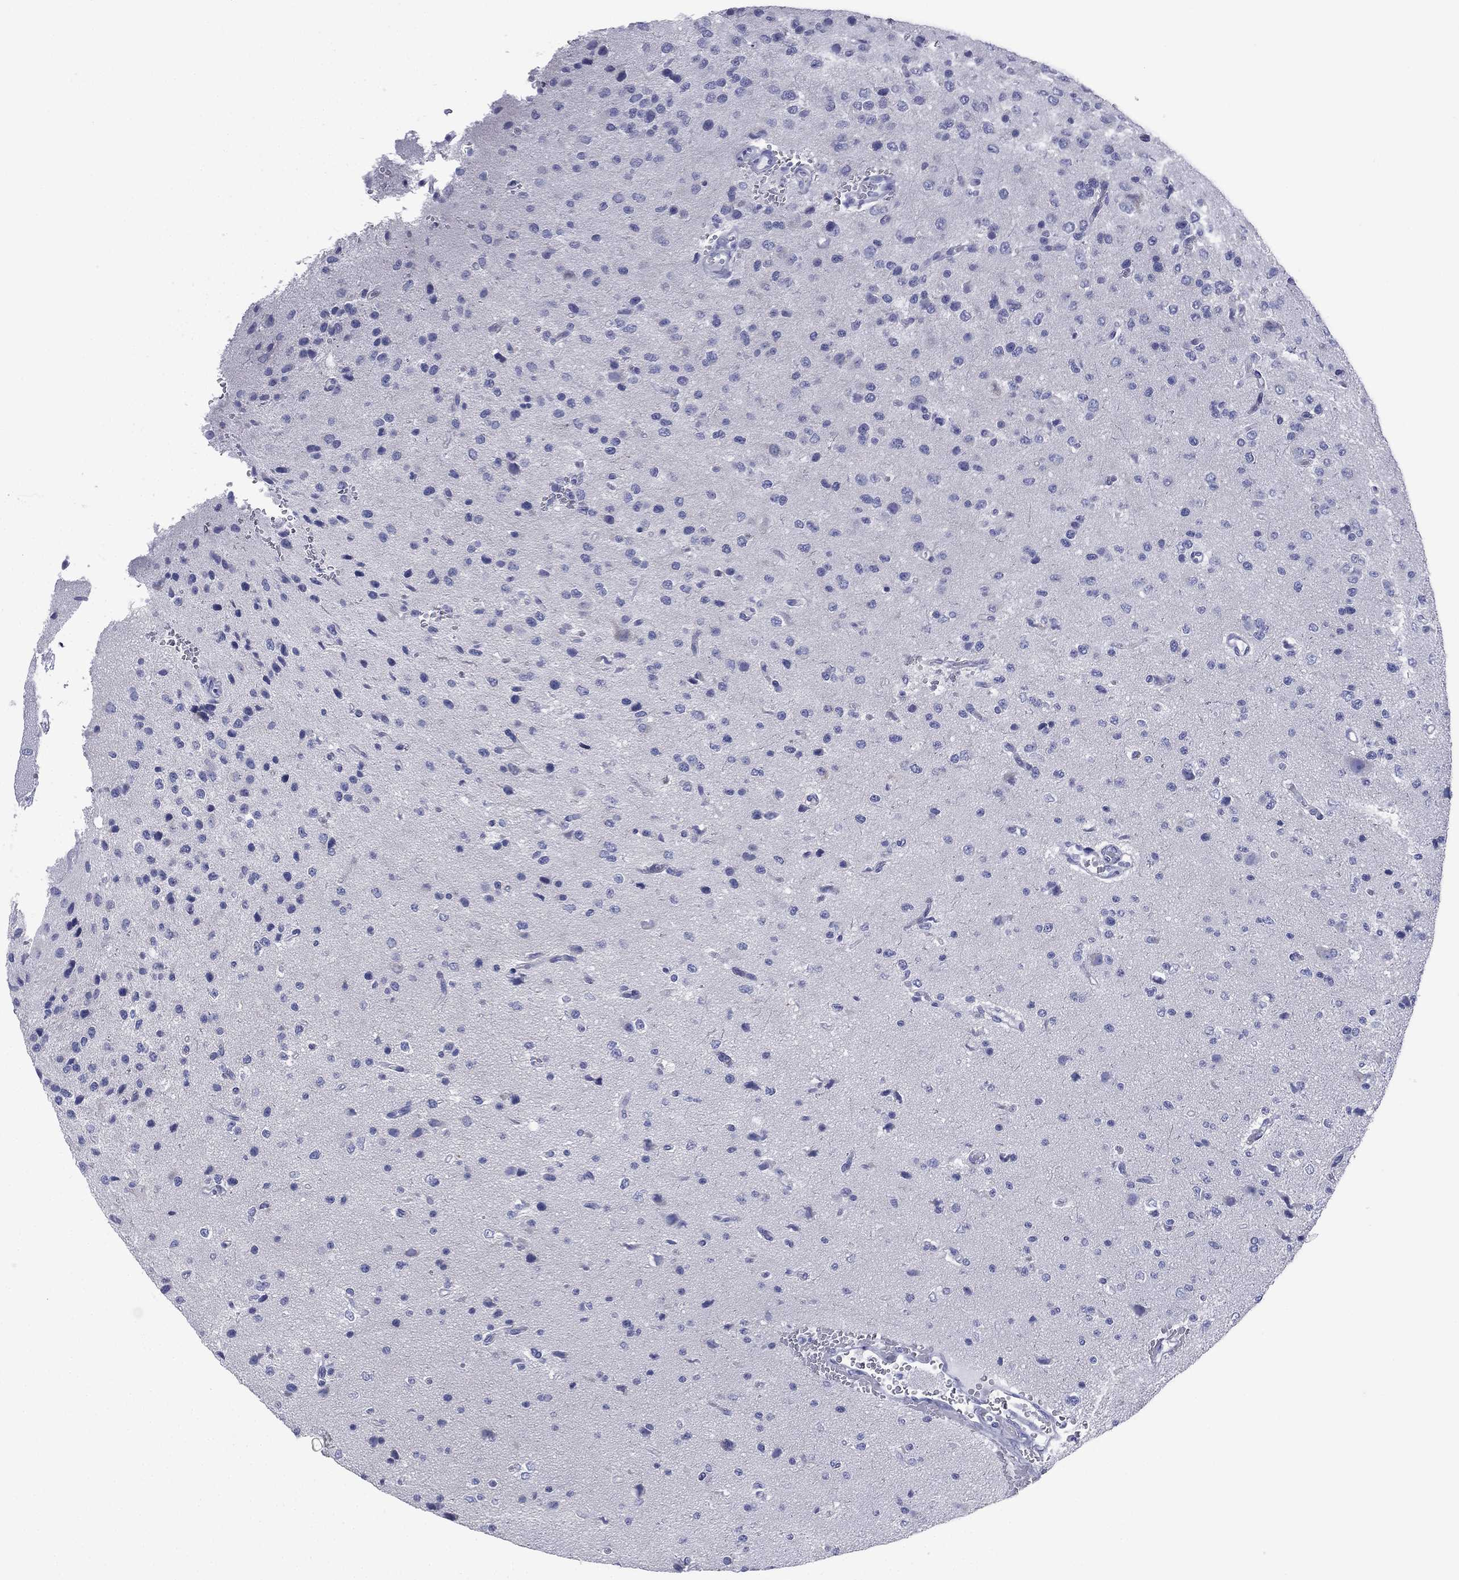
{"staining": {"intensity": "negative", "quantity": "none", "location": "none"}, "tissue": "glioma", "cell_type": "Tumor cells", "image_type": "cancer", "snomed": [{"axis": "morphology", "description": "Glioma, malignant, Low grade"}, {"axis": "topography", "description": "Brain"}], "caption": "Tumor cells are negative for protein expression in human glioma.", "gene": "FCER2", "patient": {"sex": "male", "age": 41}}